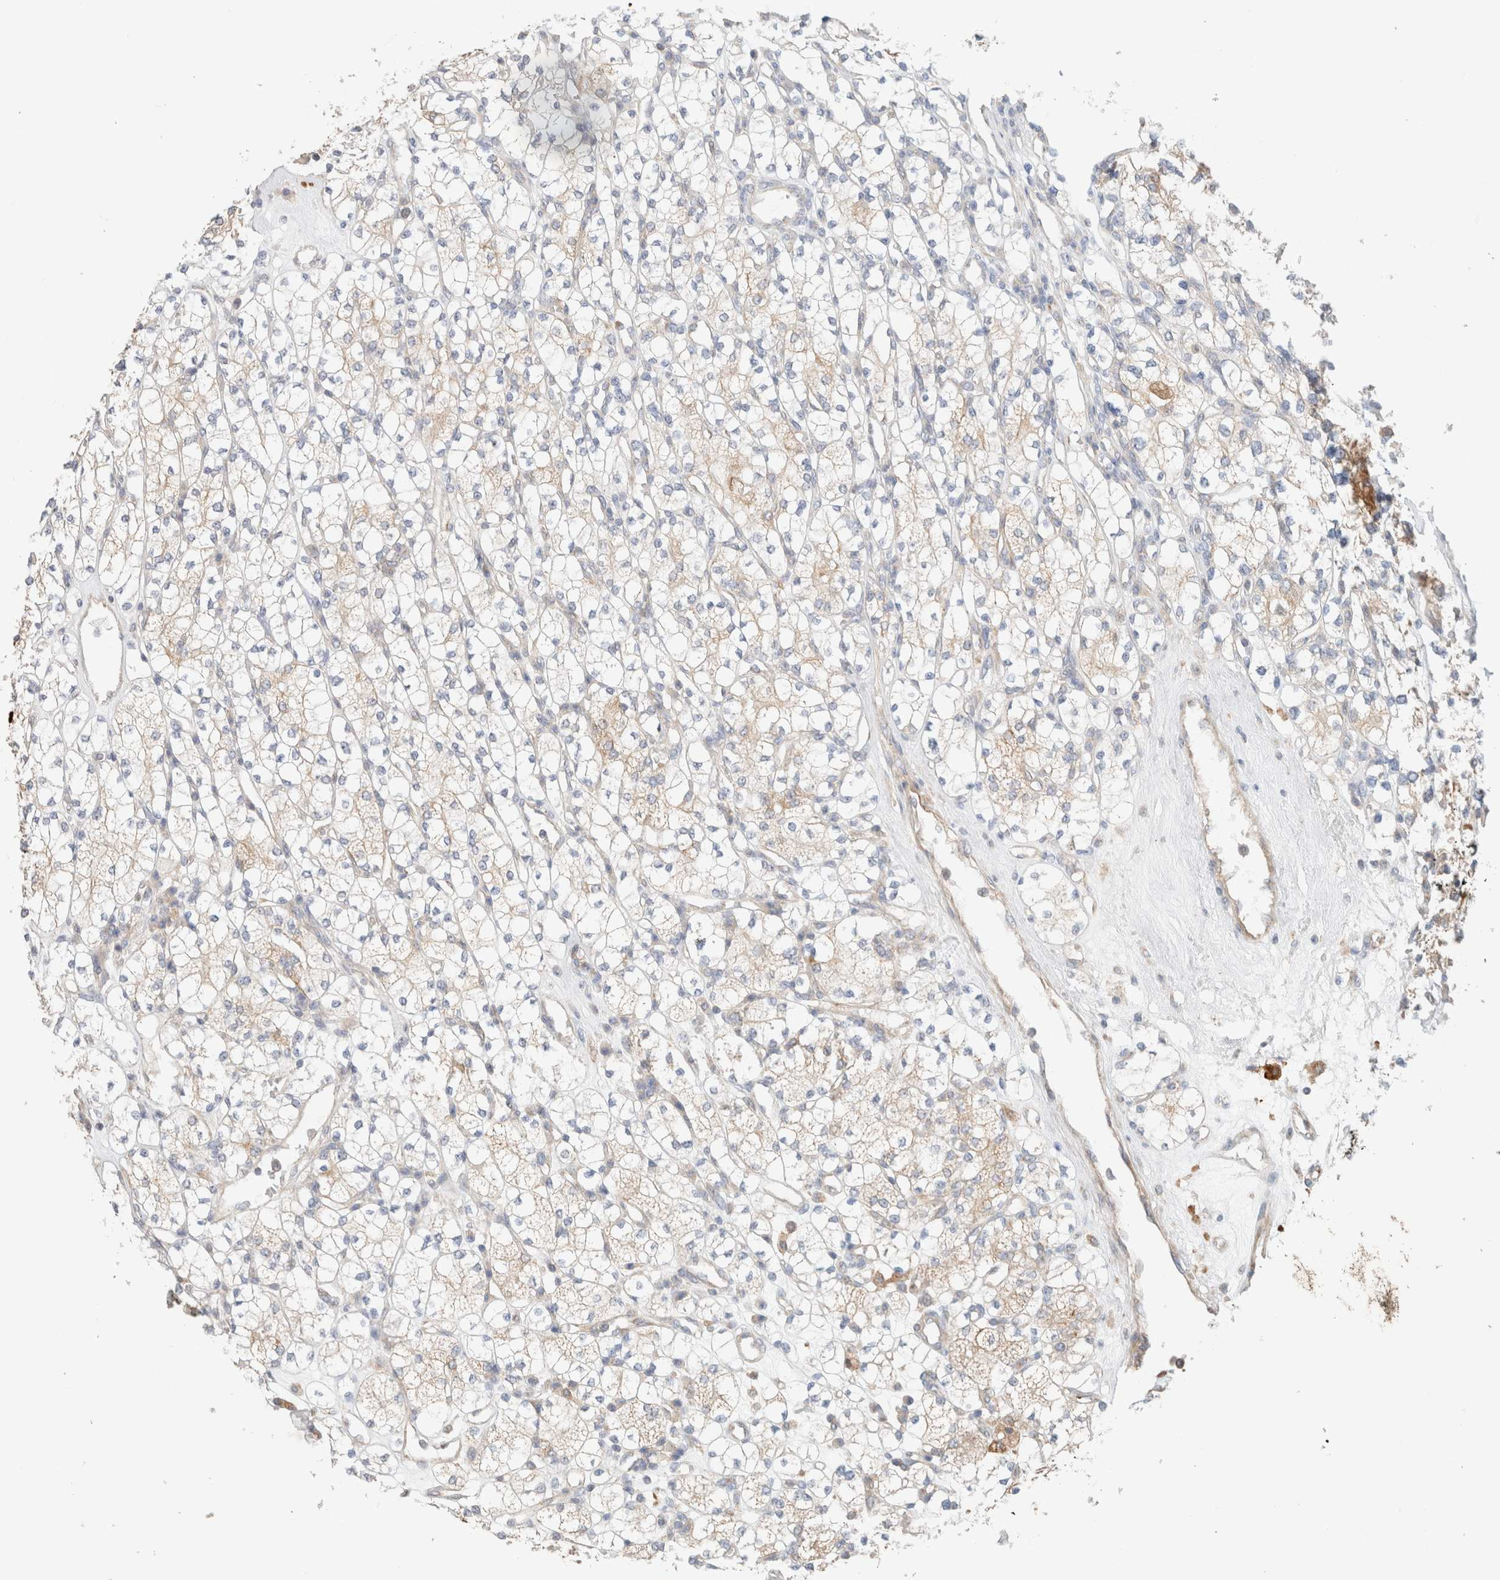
{"staining": {"intensity": "weak", "quantity": "25%-75%", "location": "cytoplasmic/membranous"}, "tissue": "renal cancer", "cell_type": "Tumor cells", "image_type": "cancer", "snomed": [{"axis": "morphology", "description": "Adenocarcinoma, NOS"}, {"axis": "topography", "description": "Kidney"}], "caption": "Immunohistochemistry image of renal adenocarcinoma stained for a protein (brown), which exhibits low levels of weak cytoplasmic/membranous expression in about 25%-75% of tumor cells.", "gene": "MRM3", "patient": {"sex": "male", "age": 77}}